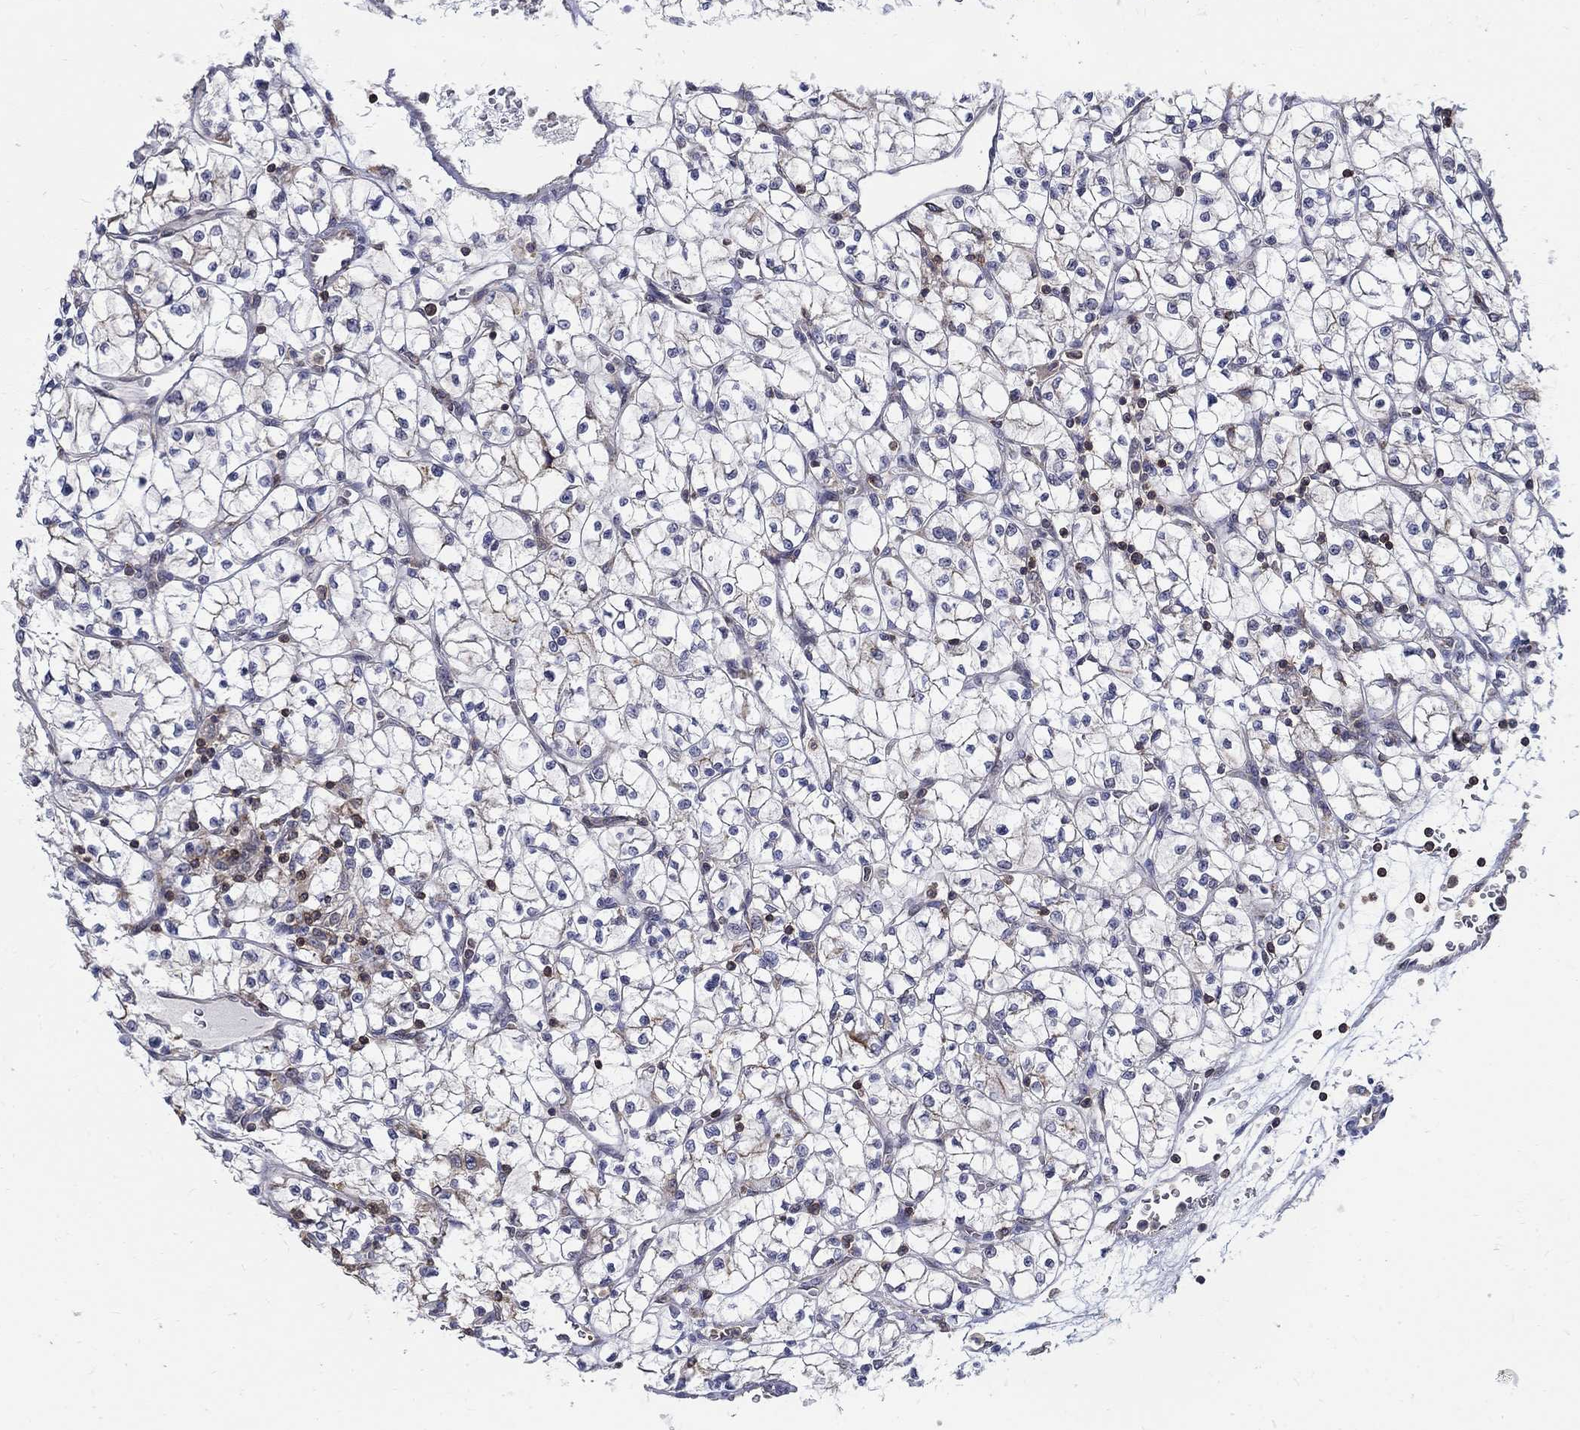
{"staining": {"intensity": "negative", "quantity": "none", "location": "none"}, "tissue": "renal cancer", "cell_type": "Tumor cells", "image_type": "cancer", "snomed": [{"axis": "morphology", "description": "Adenocarcinoma, NOS"}, {"axis": "topography", "description": "Kidney"}], "caption": "Immunohistochemistry (IHC) photomicrograph of renal adenocarcinoma stained for a protein (brown), which displays no staining in tumor cells.", "gene": "AGAP2", "patient": {"sex": "female", "age": 64}}